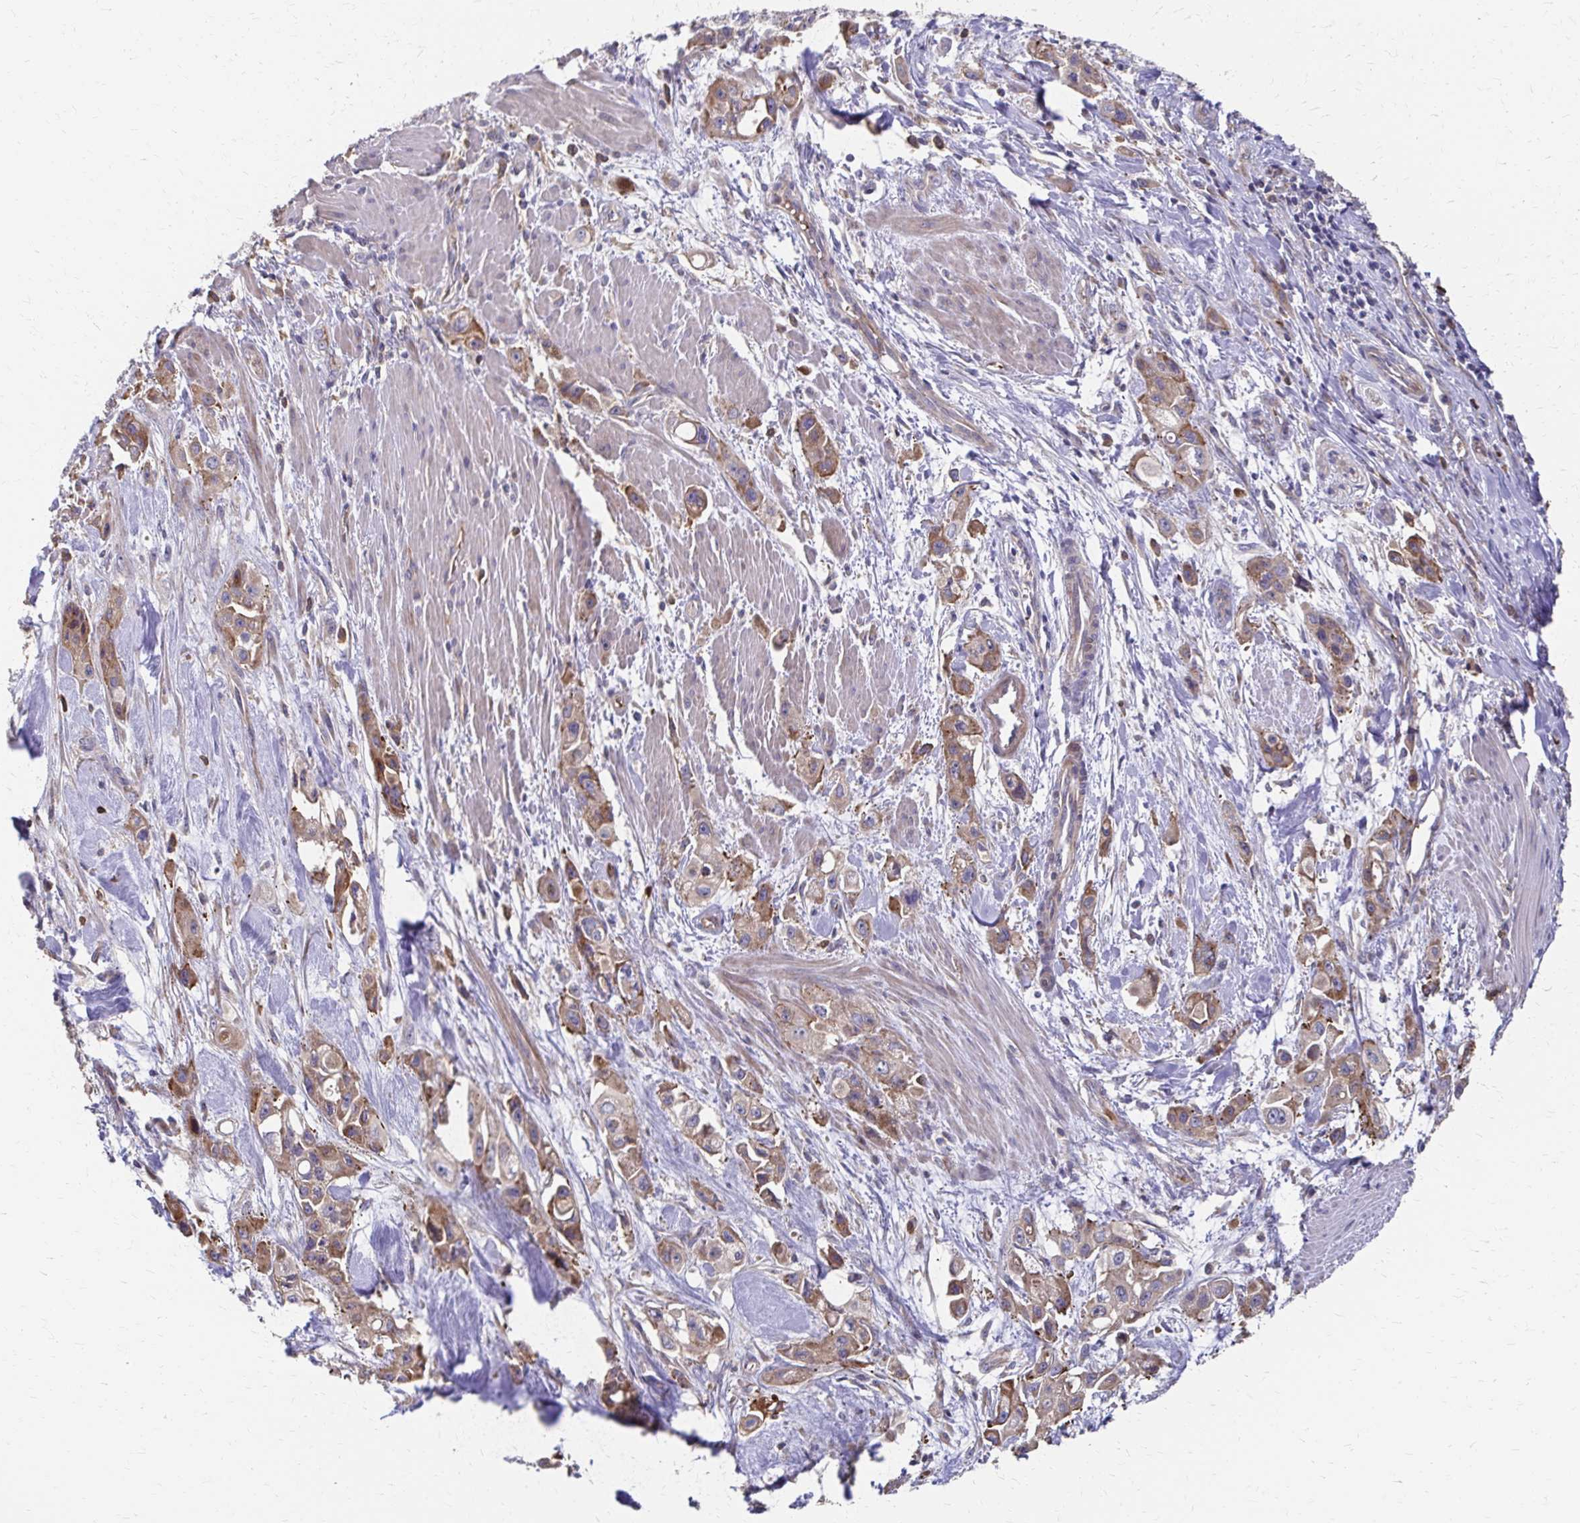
{"staining": {"intensity": "moderate", "quantity": ">75%", "location": "cytoplasmic/membranous"}, "tissue": "pancreatic cancer", "cell_type": "Tumor cells", "image_type": "cancer", "snomed": [{"axis": "morphology", "description": "Adenocarcinoma, NOS"}, {"axis": "topography", "description": "Pancreas"}], "caption": "Immunohistochemical staining of adenocarcinoma (pancreatic) exhibits moderate cytoplasmic/membranous protein positivity in about >75% of tumor cells. (DAB = brown stain, brightfield microscopy at high magnification).", "gene": "SKA2", "patient": {"sex": "female", "age": 66}}